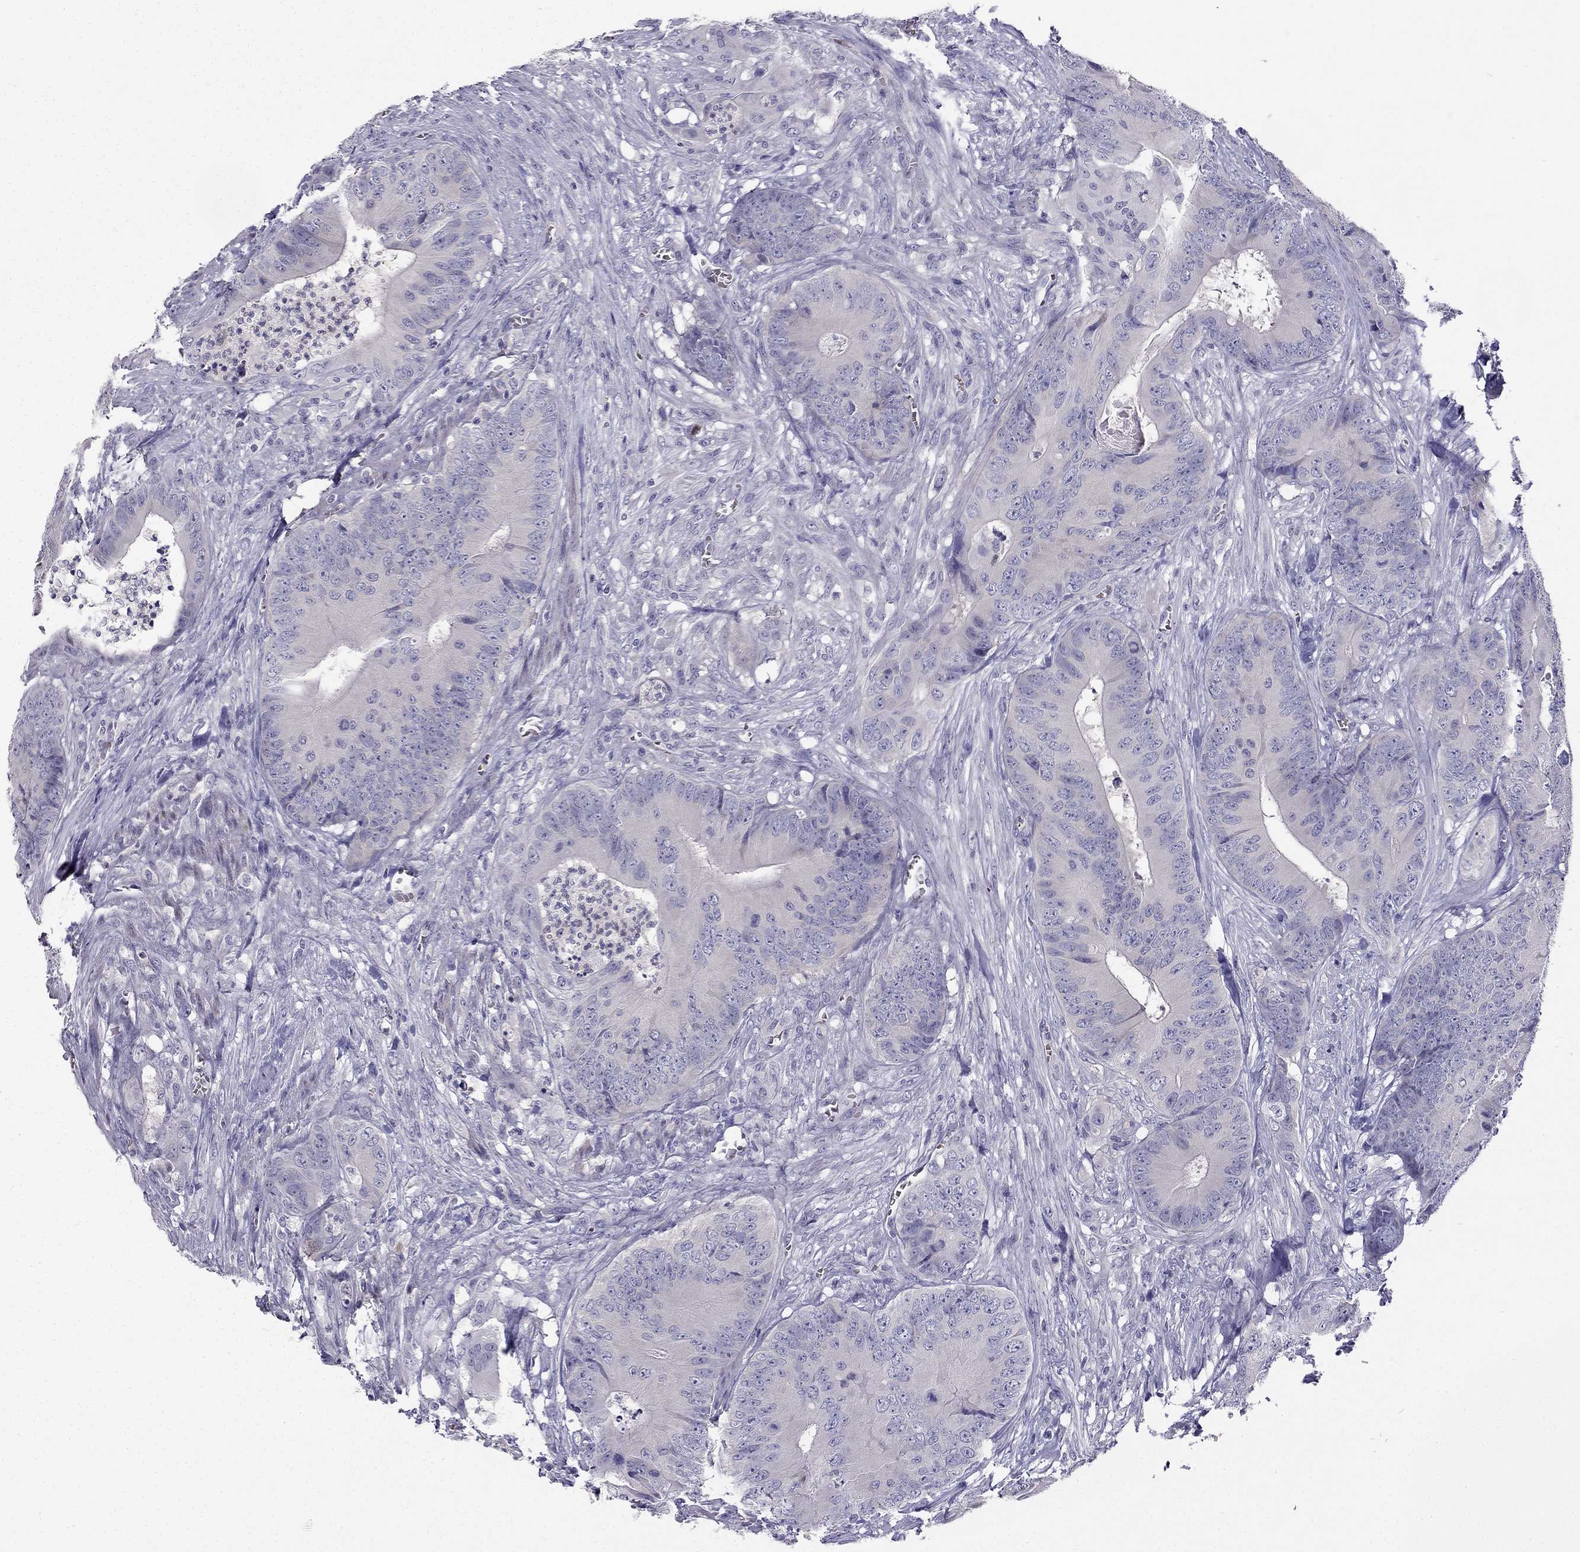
{"staining": {"intensity": "negative", "quantity": "none", "location": "none"}, "tissue": "colorectal cancer", "cell_type": "Tumor cells", "image_type": "cancer", "snomed": [{"axis": "morphology", "description": "Adenocarcinoma, NOS"}, {"axis": "topography", "description": "Colon"}], "caption": "Adenocarcinoma (colorectal) stained for a protein using immunohistochemistry shows no staining tumor cells.", "gene": "RSPH14", "patient": {"sex": "male", "age": 84}}